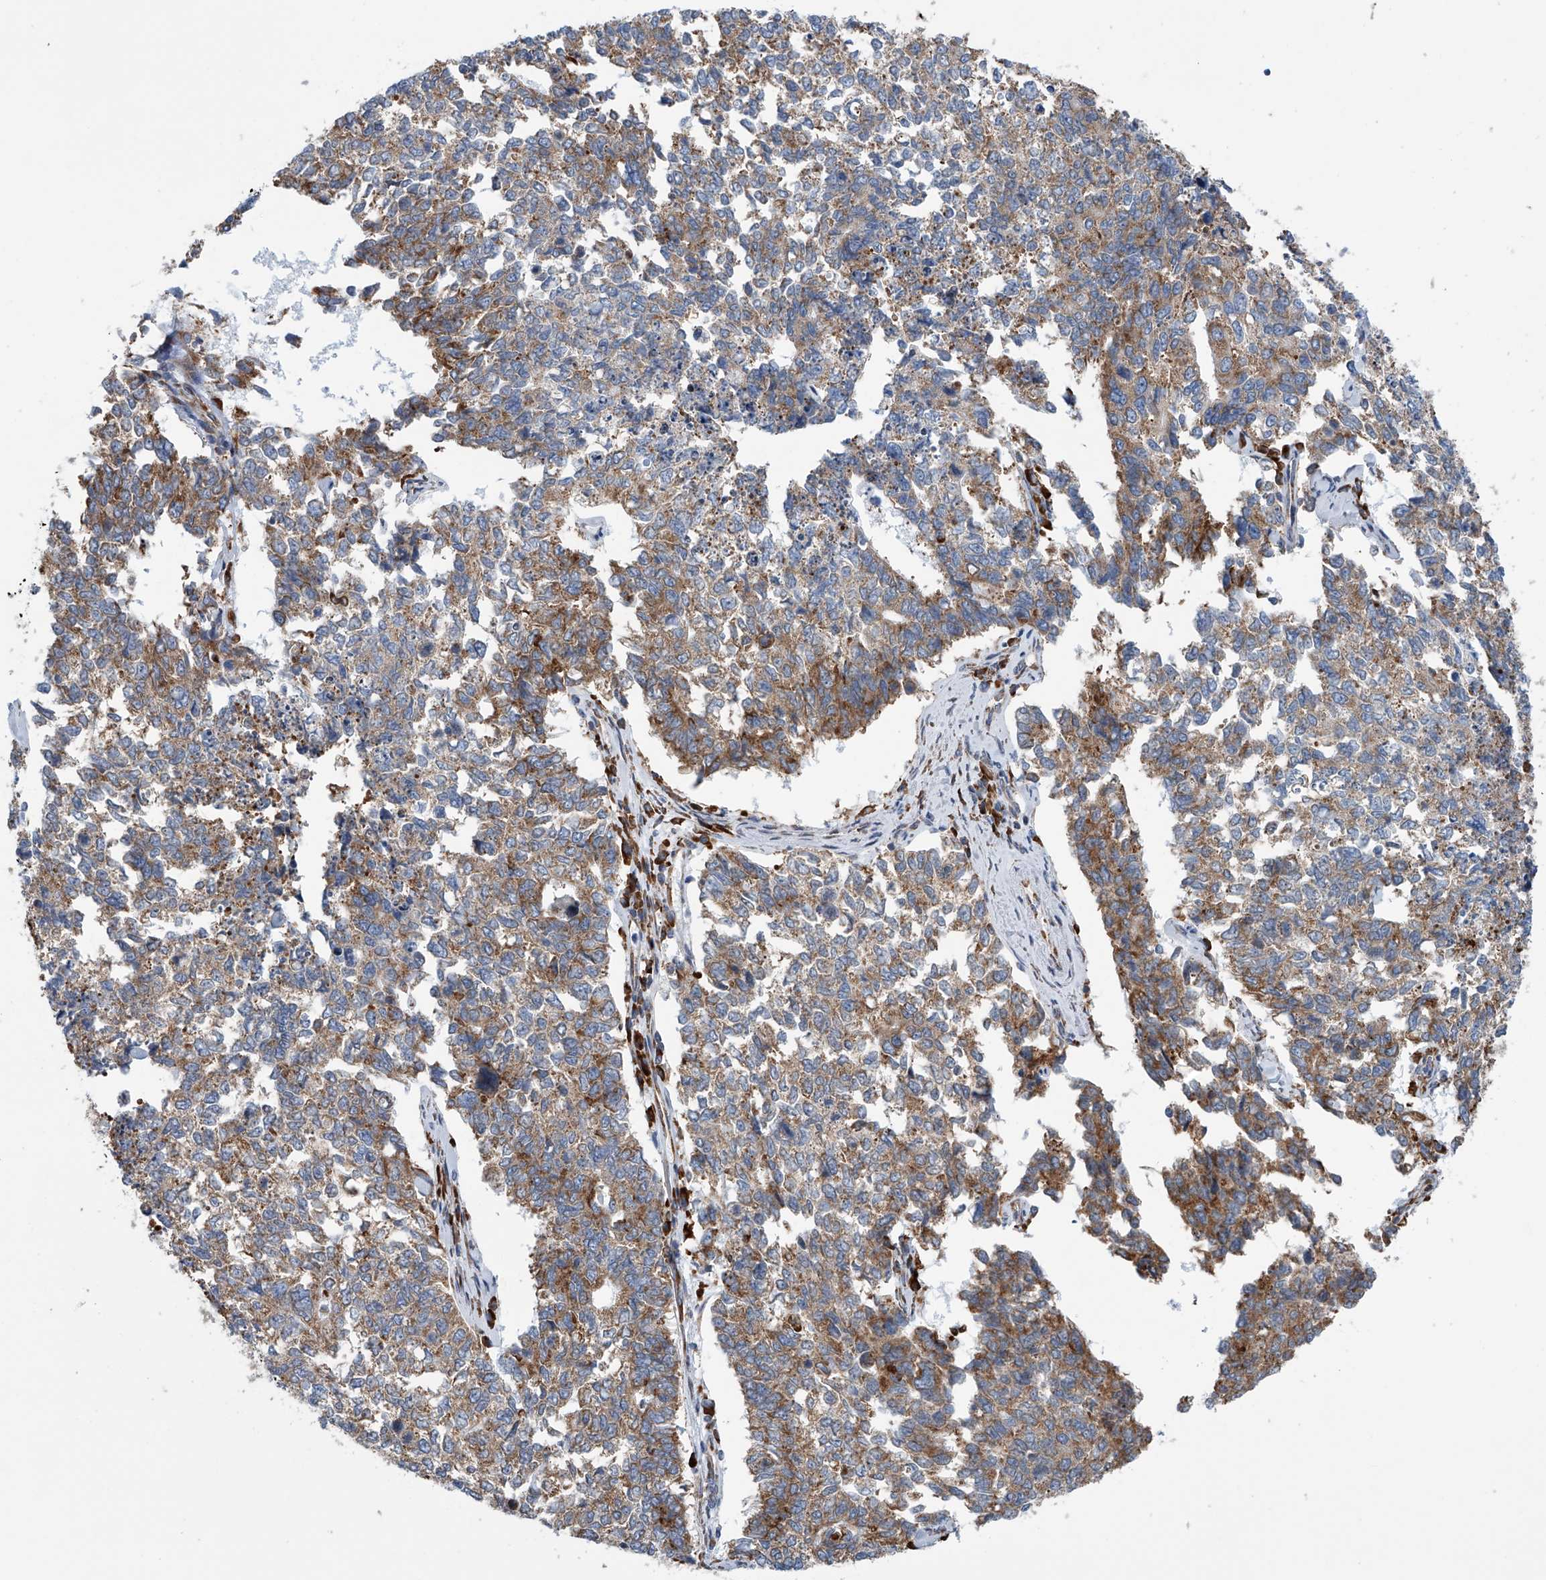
{"staining": {"intensity": "moderate", "quantity": ">75%", "location": "cytoplasmic/membranous"}, "tissue": "cervical cancer", "cell_type": "Tumor cells", "image_type": "cancer", "snomed": [{"axis": "morphology", "description": "Squamous cell carcinoma, NOS"}, {"axis": "topography", "description": "Cervix"}], "caption": "Moderate cytoplasmic/membranous expression is appreciated in about >75% of tumor cells in squamous cell carcinoma (cervical).", "gene": "RPL26L1", "patient": {"sex": "female", "age": 63}}